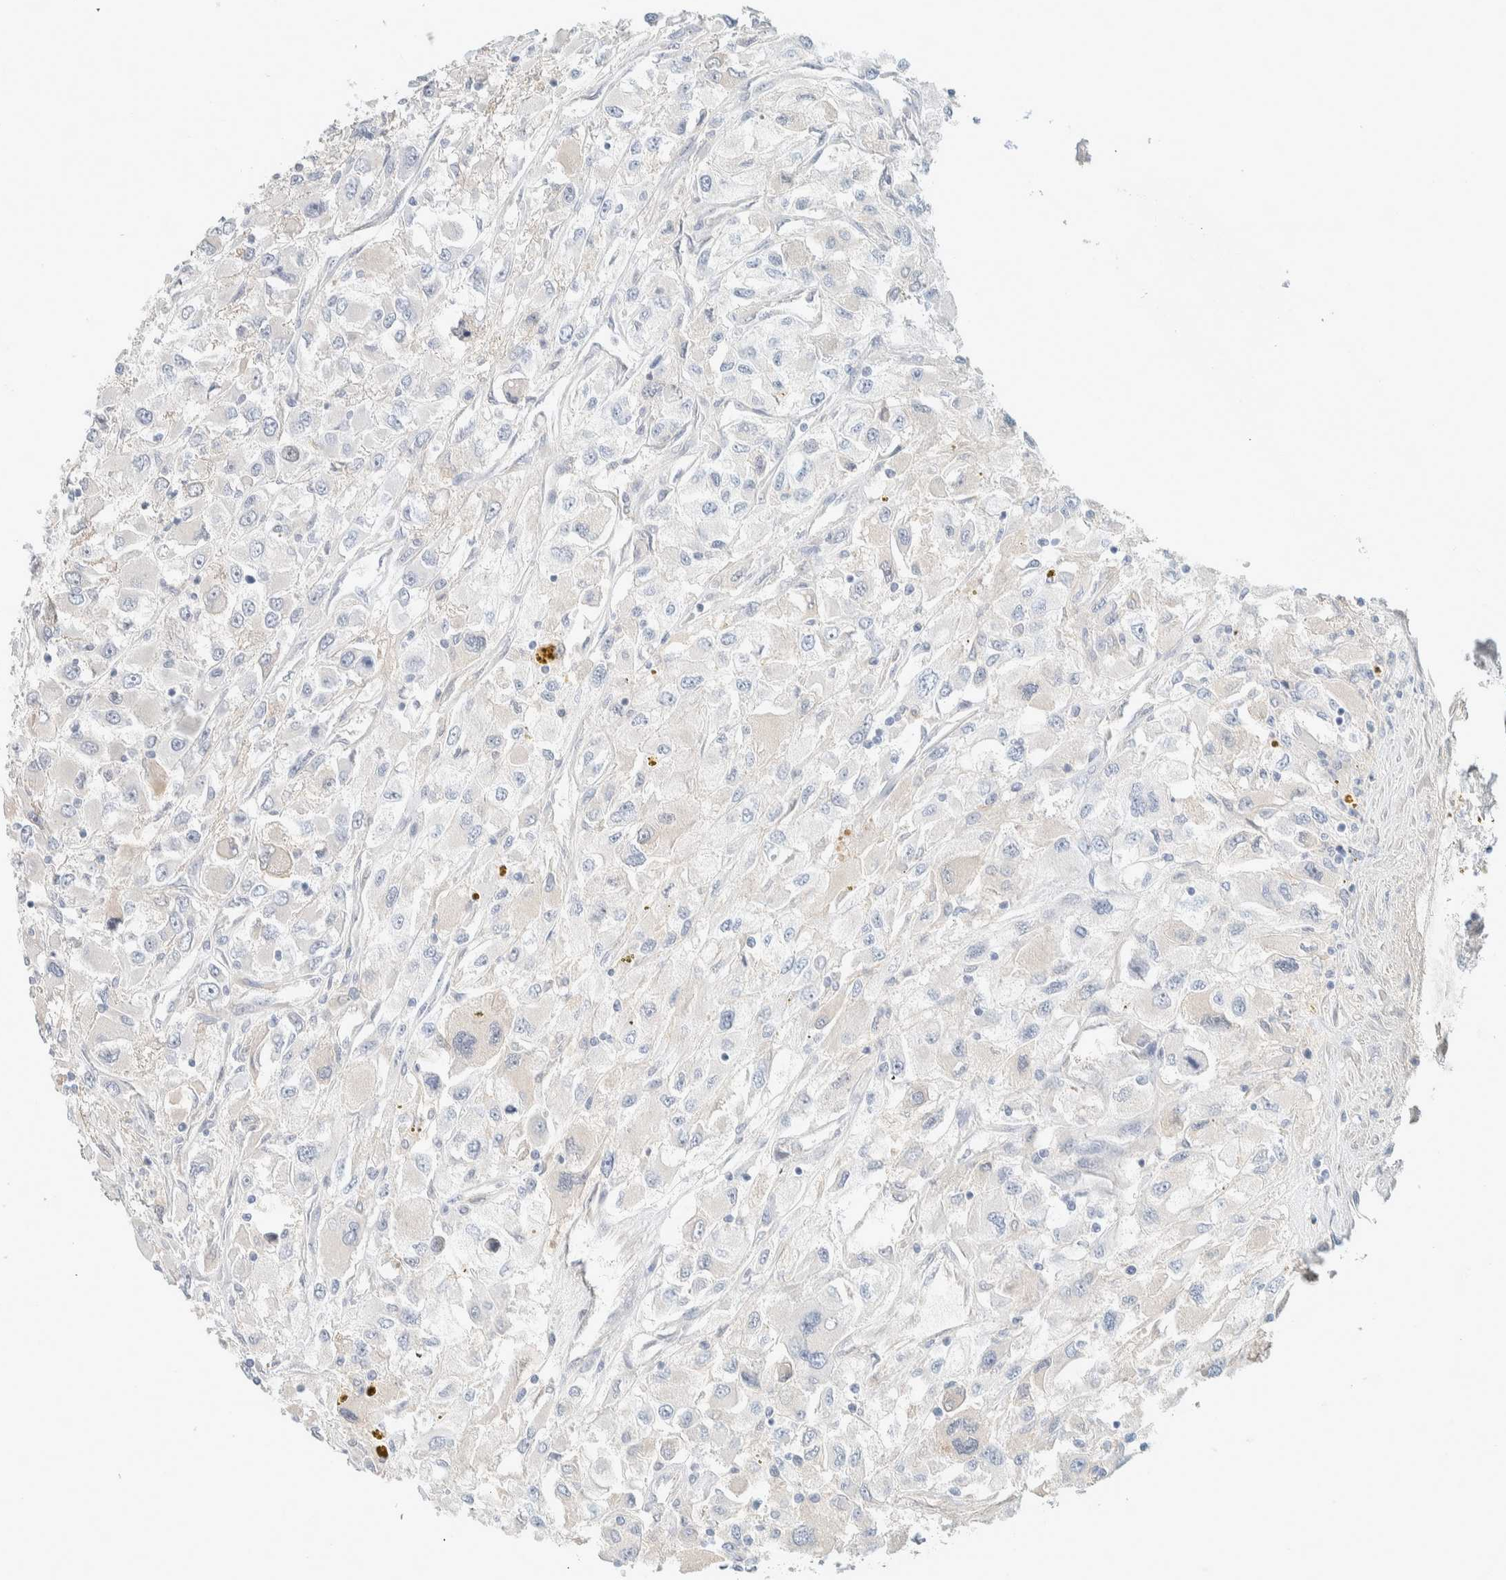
{"staining": {"intensity": "negative", "quantity": "none", "location": "none"}, "tissue": "renal cancer", "cell_type": "Tumor cells", "image_type": "cancer", "snomed": [{"axis": "morphology", "description": "Adenocarcinoma, NOS"}, {"axis": "topography", "description": "Kidney"}], "caption": "High power microscopy photomicrograph of an immunohistochemistry photomicrograph of renal cancer, revealing no significant staining in tumor cells.", "gene": "ALOX12B", "patient": {"sex": "female", "age": 52}}